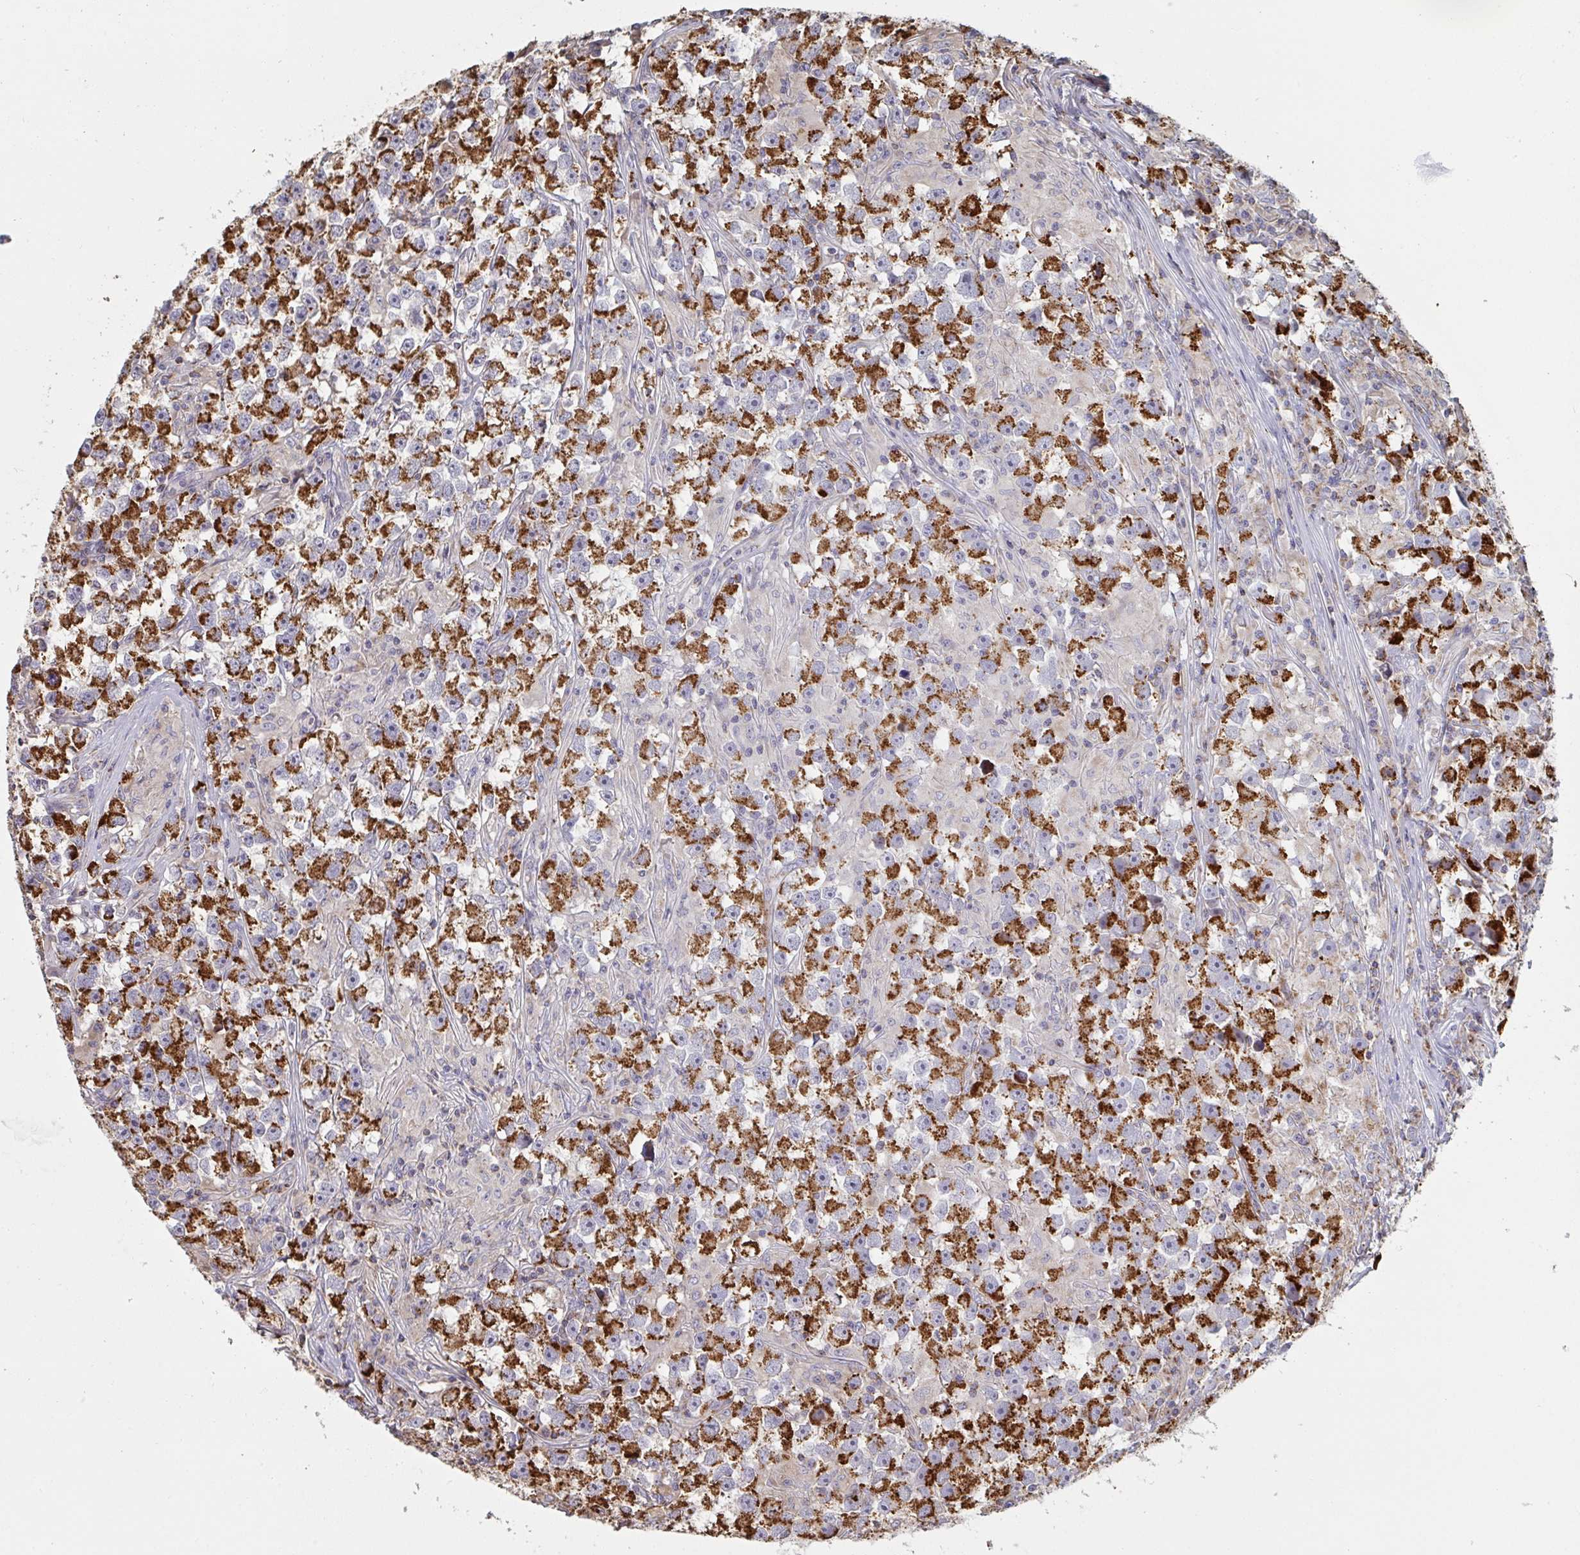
{"staining": {"intensity": "strong", "quantity": ">75%", "location": "cytoplasmic/membranous"}, "tissue": "testis cancer", "cell_type": "Tumor cells", "image_type": "cancer", "snomed": [{"axis": "morphology", "description": "Seminoma, NOS"}, {"axis": "topography", "description": "Testis"}], "caption": "Immunohistochemical staining of testis cancer reveals strong cytoplasmic/membranous protein expression in about >75% of tumor cells.", "gene": "MICOS10", "patient": {"sex": "male", "age": 33}}